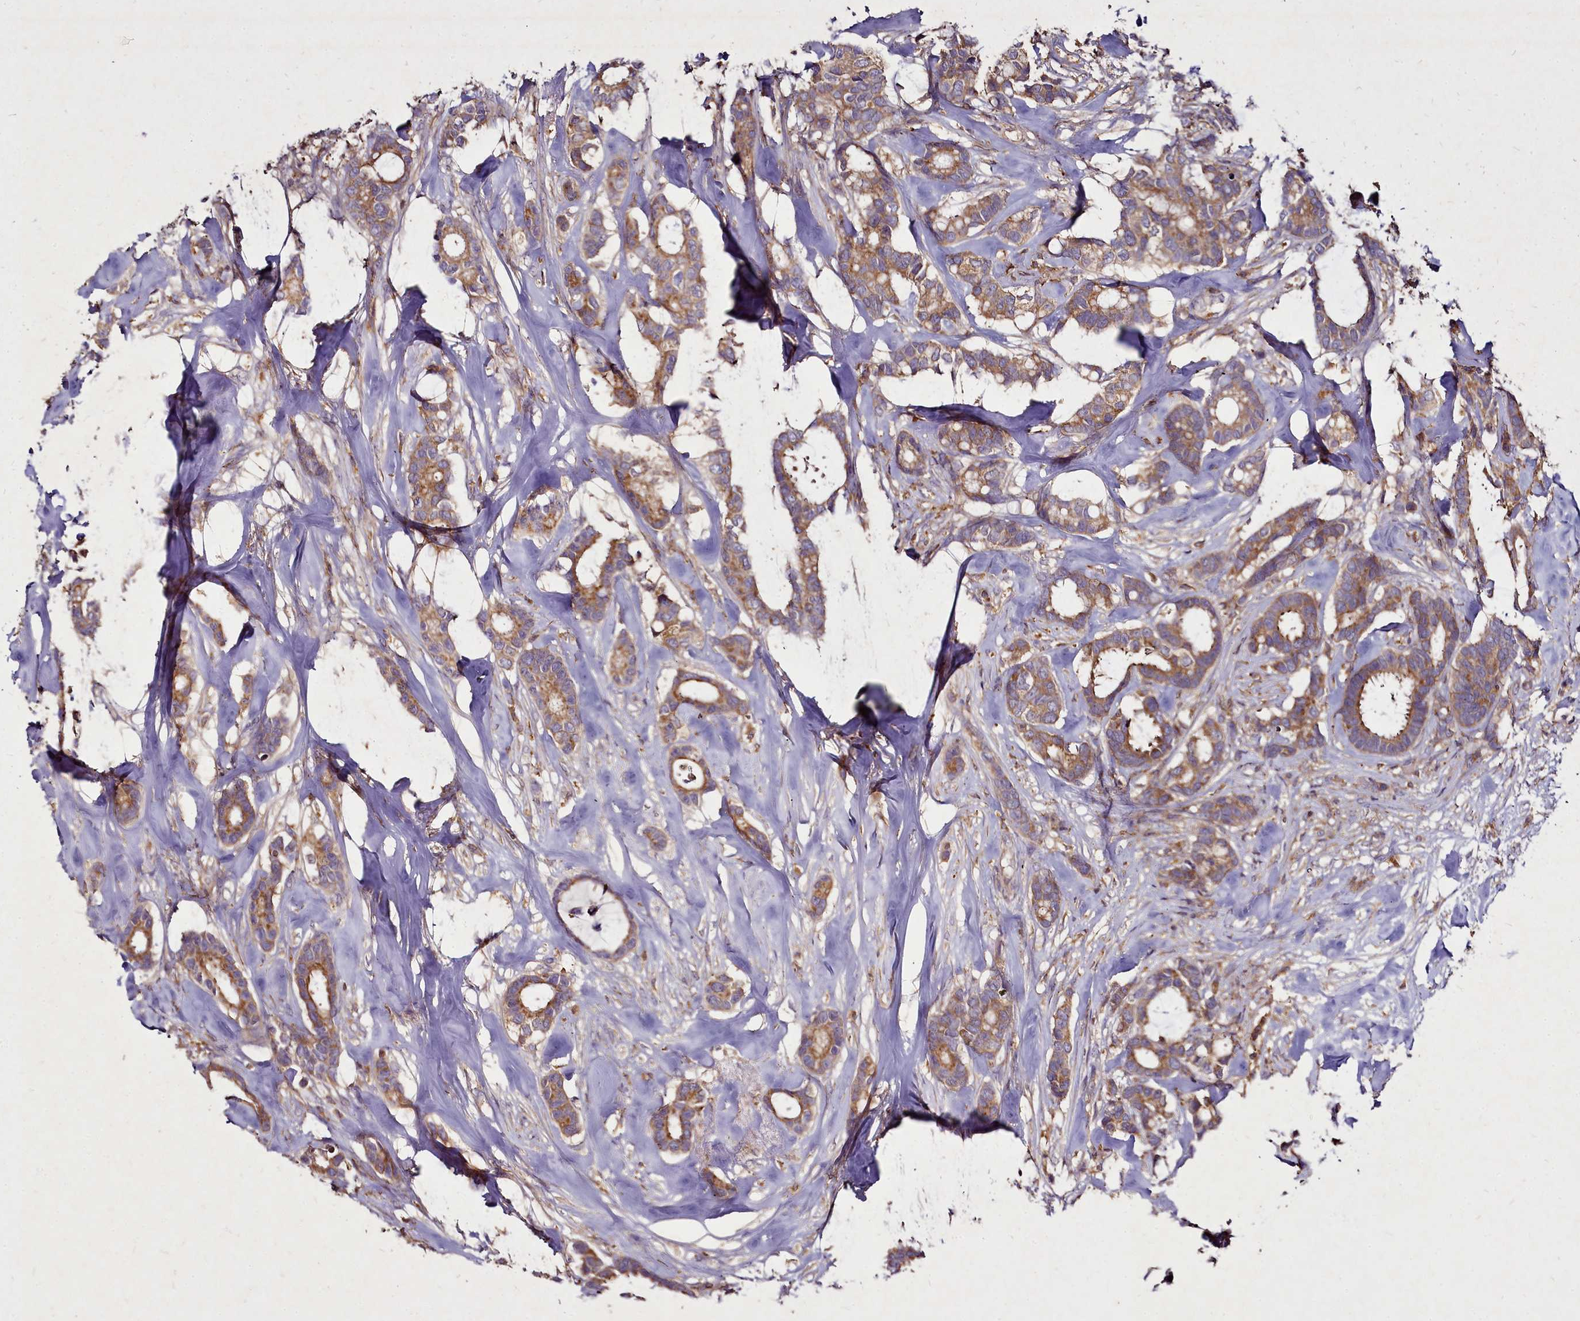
{"staining": {"intensity": "moderate", "quantity": ">75%", "location": "cytoplasmic/membranous"}, "tissue": "breast cancer", "cell_type": "Tumor cells", "image_type": "cancer", "snomed": [{"axis": "morphology", "description": "Duct carcinoma"}, {"axis": "topography", "description": "Breast"}], "caption": "A brown stain highlights moderate cytoplasmic/membranous staining of a protein in breast intraductal carcinoma tumor cells.", "gene": "NCKAP1L", "patient": {"sex": "female", "age": 87}}